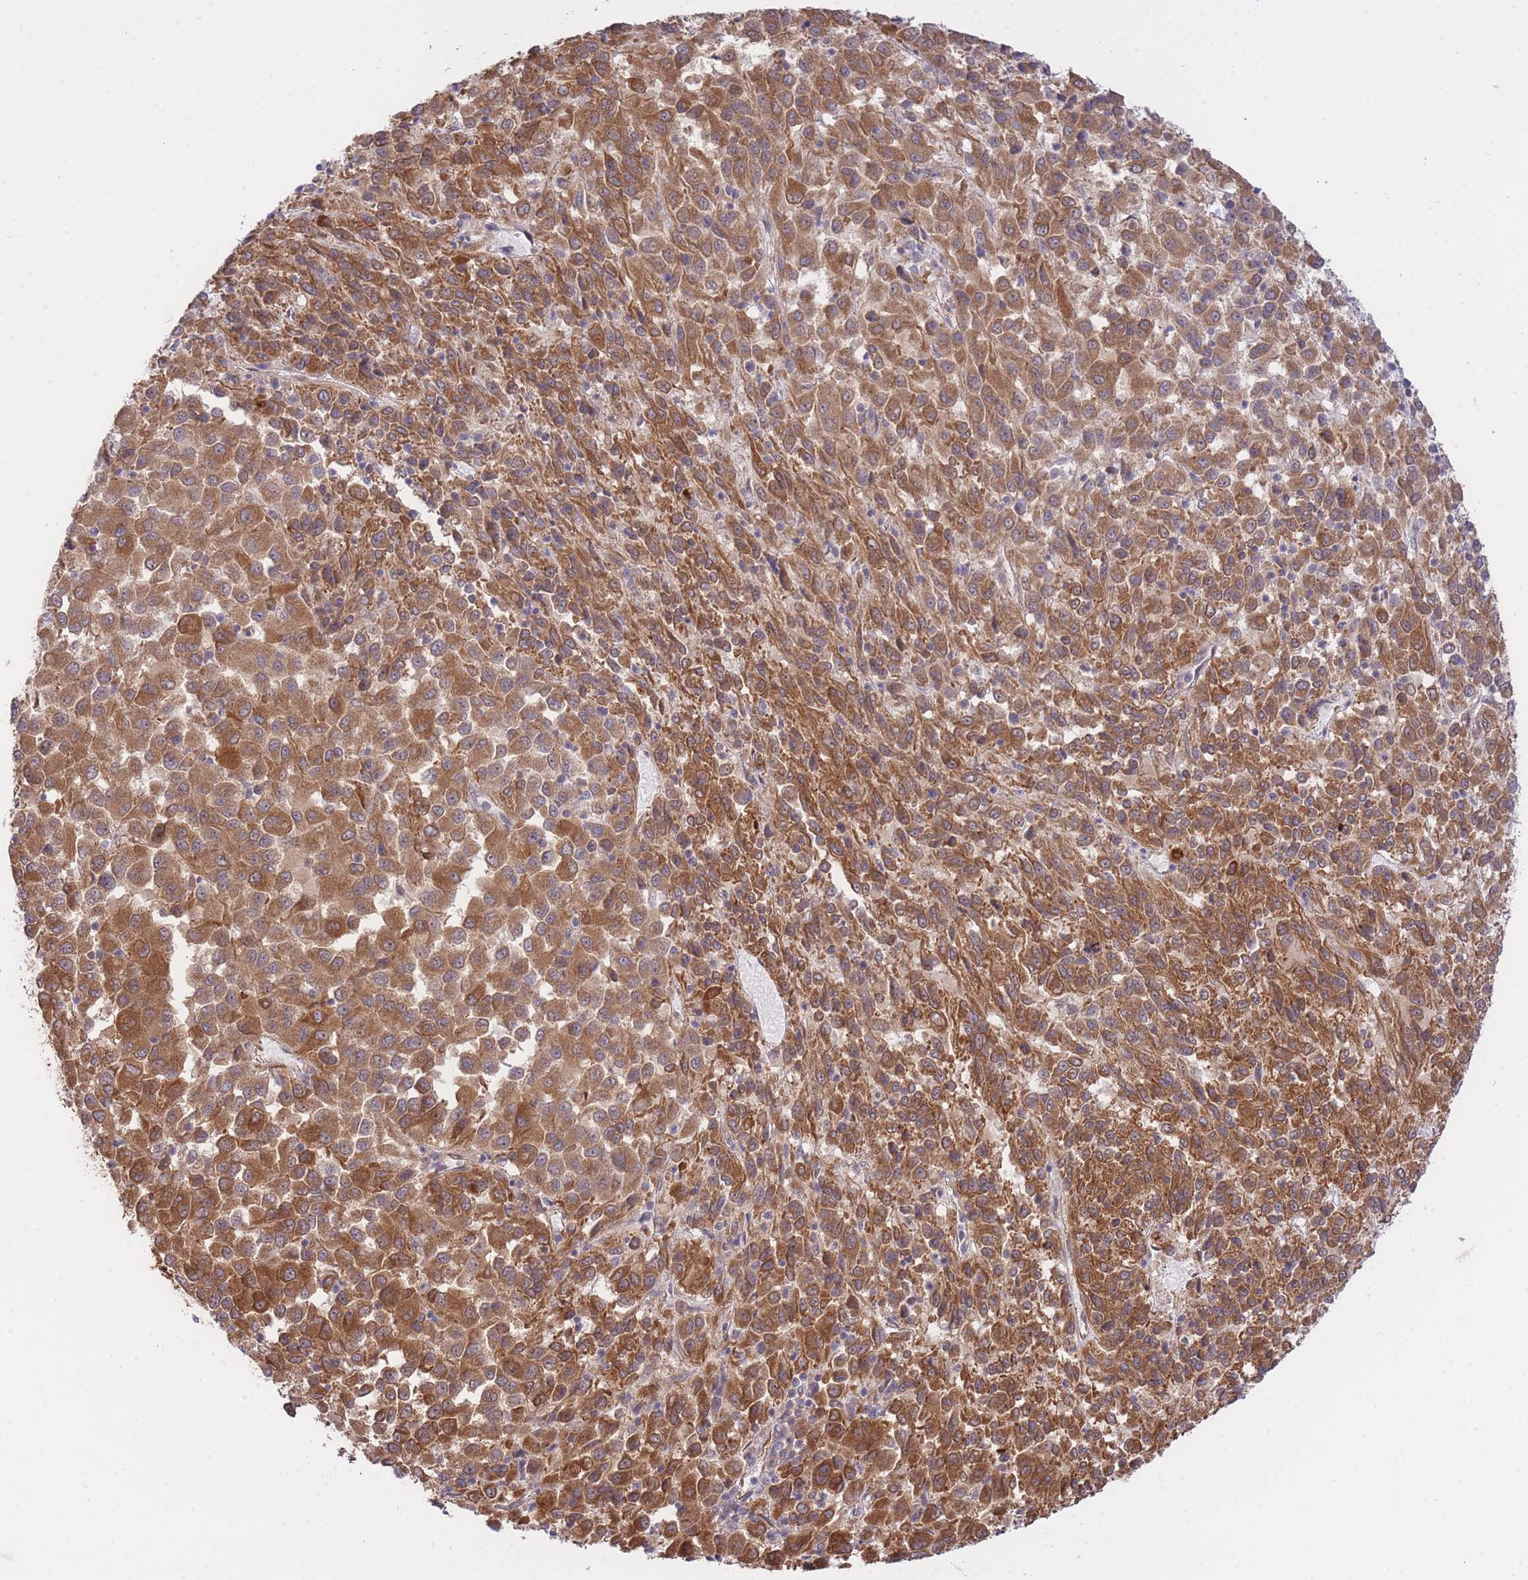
{"staining": {"intensity": "moderate", "quantity": ">75%", "location": "cytoplasmic/membranous"}, "tissue": "melanoma", "cell_type": "Tumor cells", "image_type": "cancer", "snomed": [{"axis": "morphology", "description": "Malignant melanoma, Metastatic site"}, {"axis": "topography", "description": "Lung"}], "caption": "About >75% of tumor cells in malignant melanoma (metastatic site) demonstrate moderate cytoplasmic/membranous protein expression as visualized by brown immunohistochemical staining.", "gene": "EXOSC8", "patient": {"sex": "male", "age": 64}}